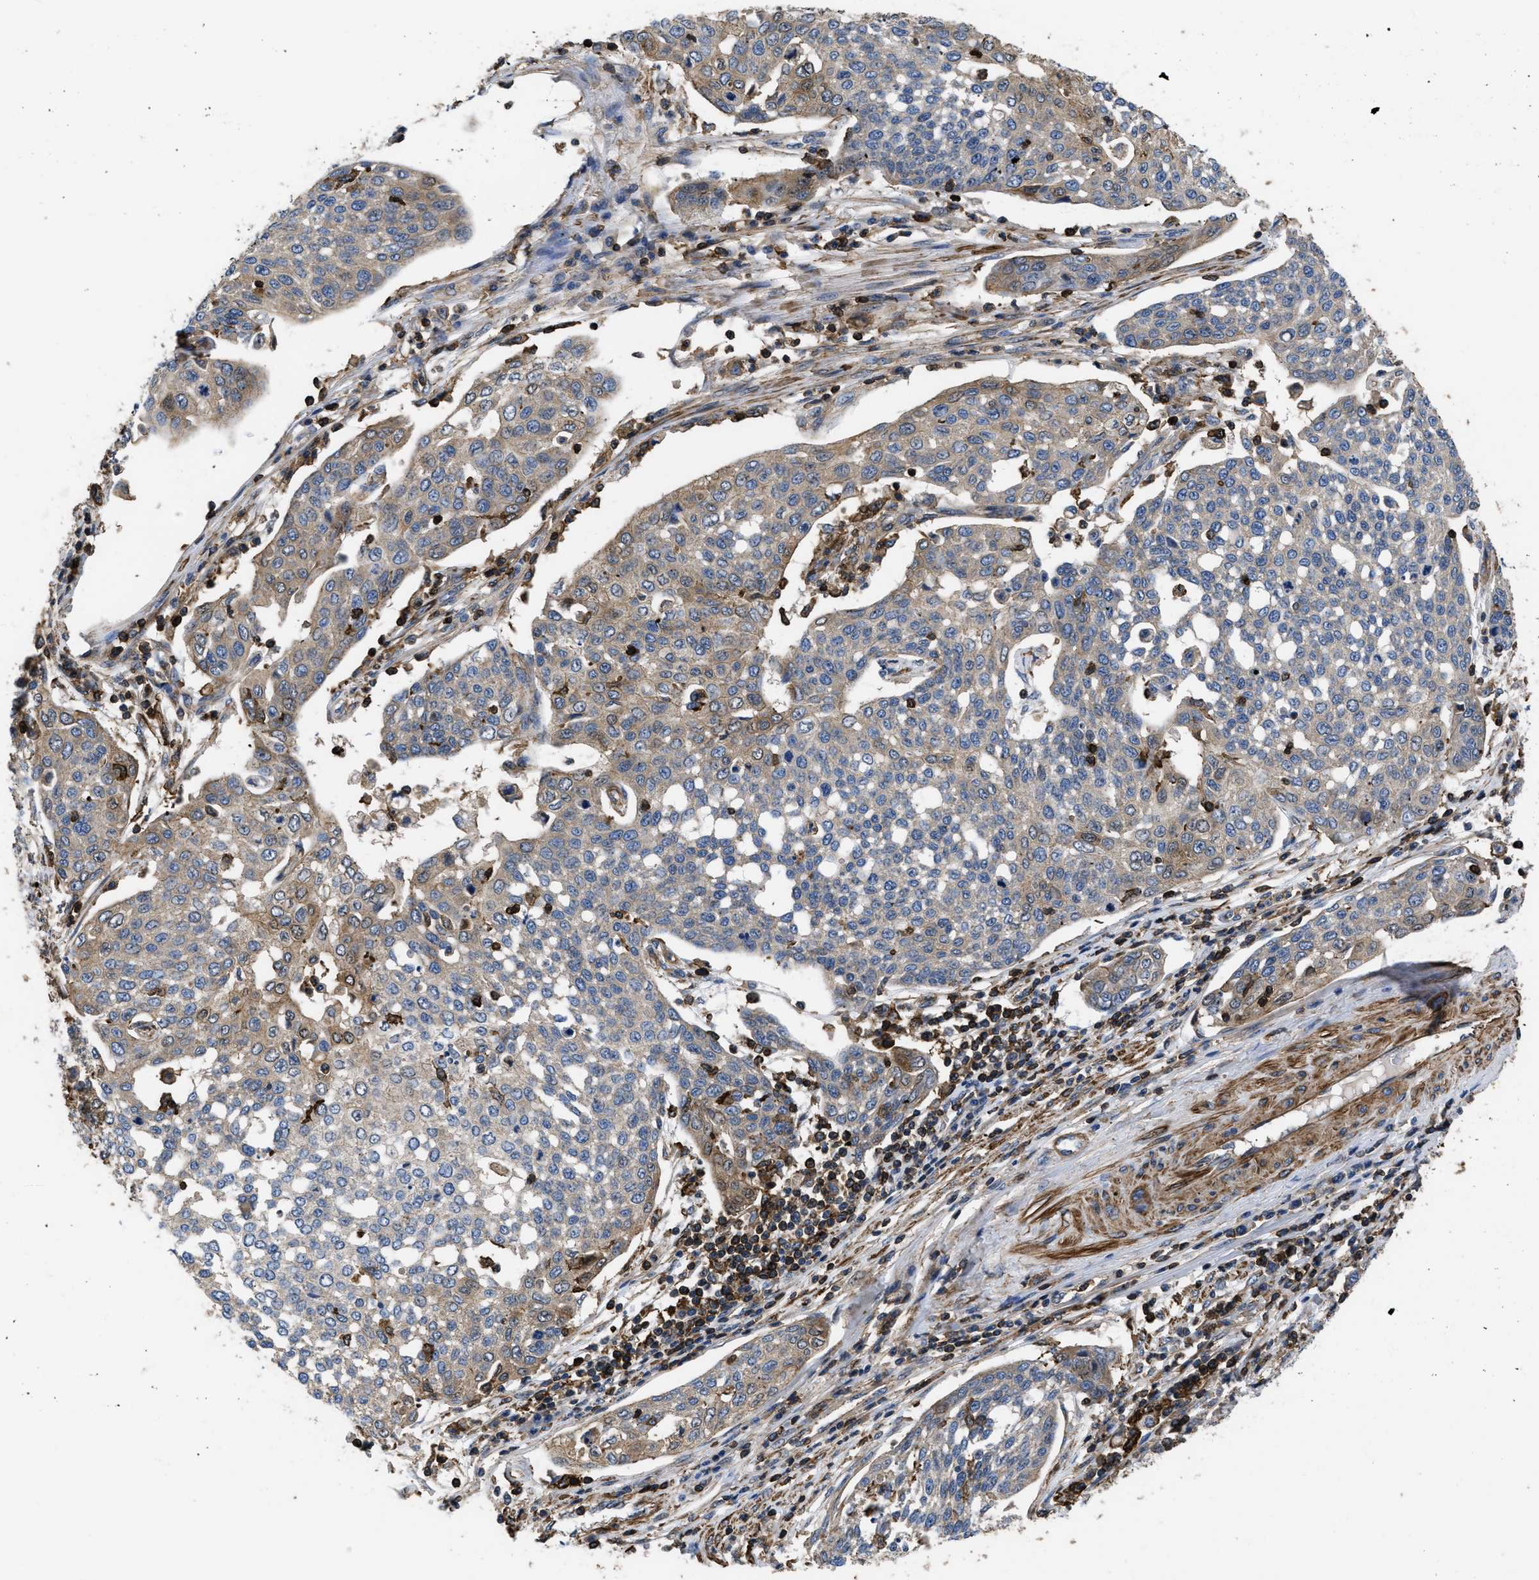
{"staining": {"intensity": "weak", "quantity": ">75%", "location": "cytoplasmic/membranous"}, "tissue": "cervical cancer", "cell_type": "Tumor cells", "image_type": "cancer", "snomed": [{"axis": "morphology", "description": "Squamous cell carcinoma, NOS"}, {"axis": "topography", "description": "Cervix"}], "caption": "Immunohistochemical staining of cervical cancer (squamous cell carcinoma) exhibits weak cytoplasmic/membranous protein staining in approximately >75% of tumor cells.", "gene": "SCUBE2", "patient": {"sex": "female", "age": 34}}